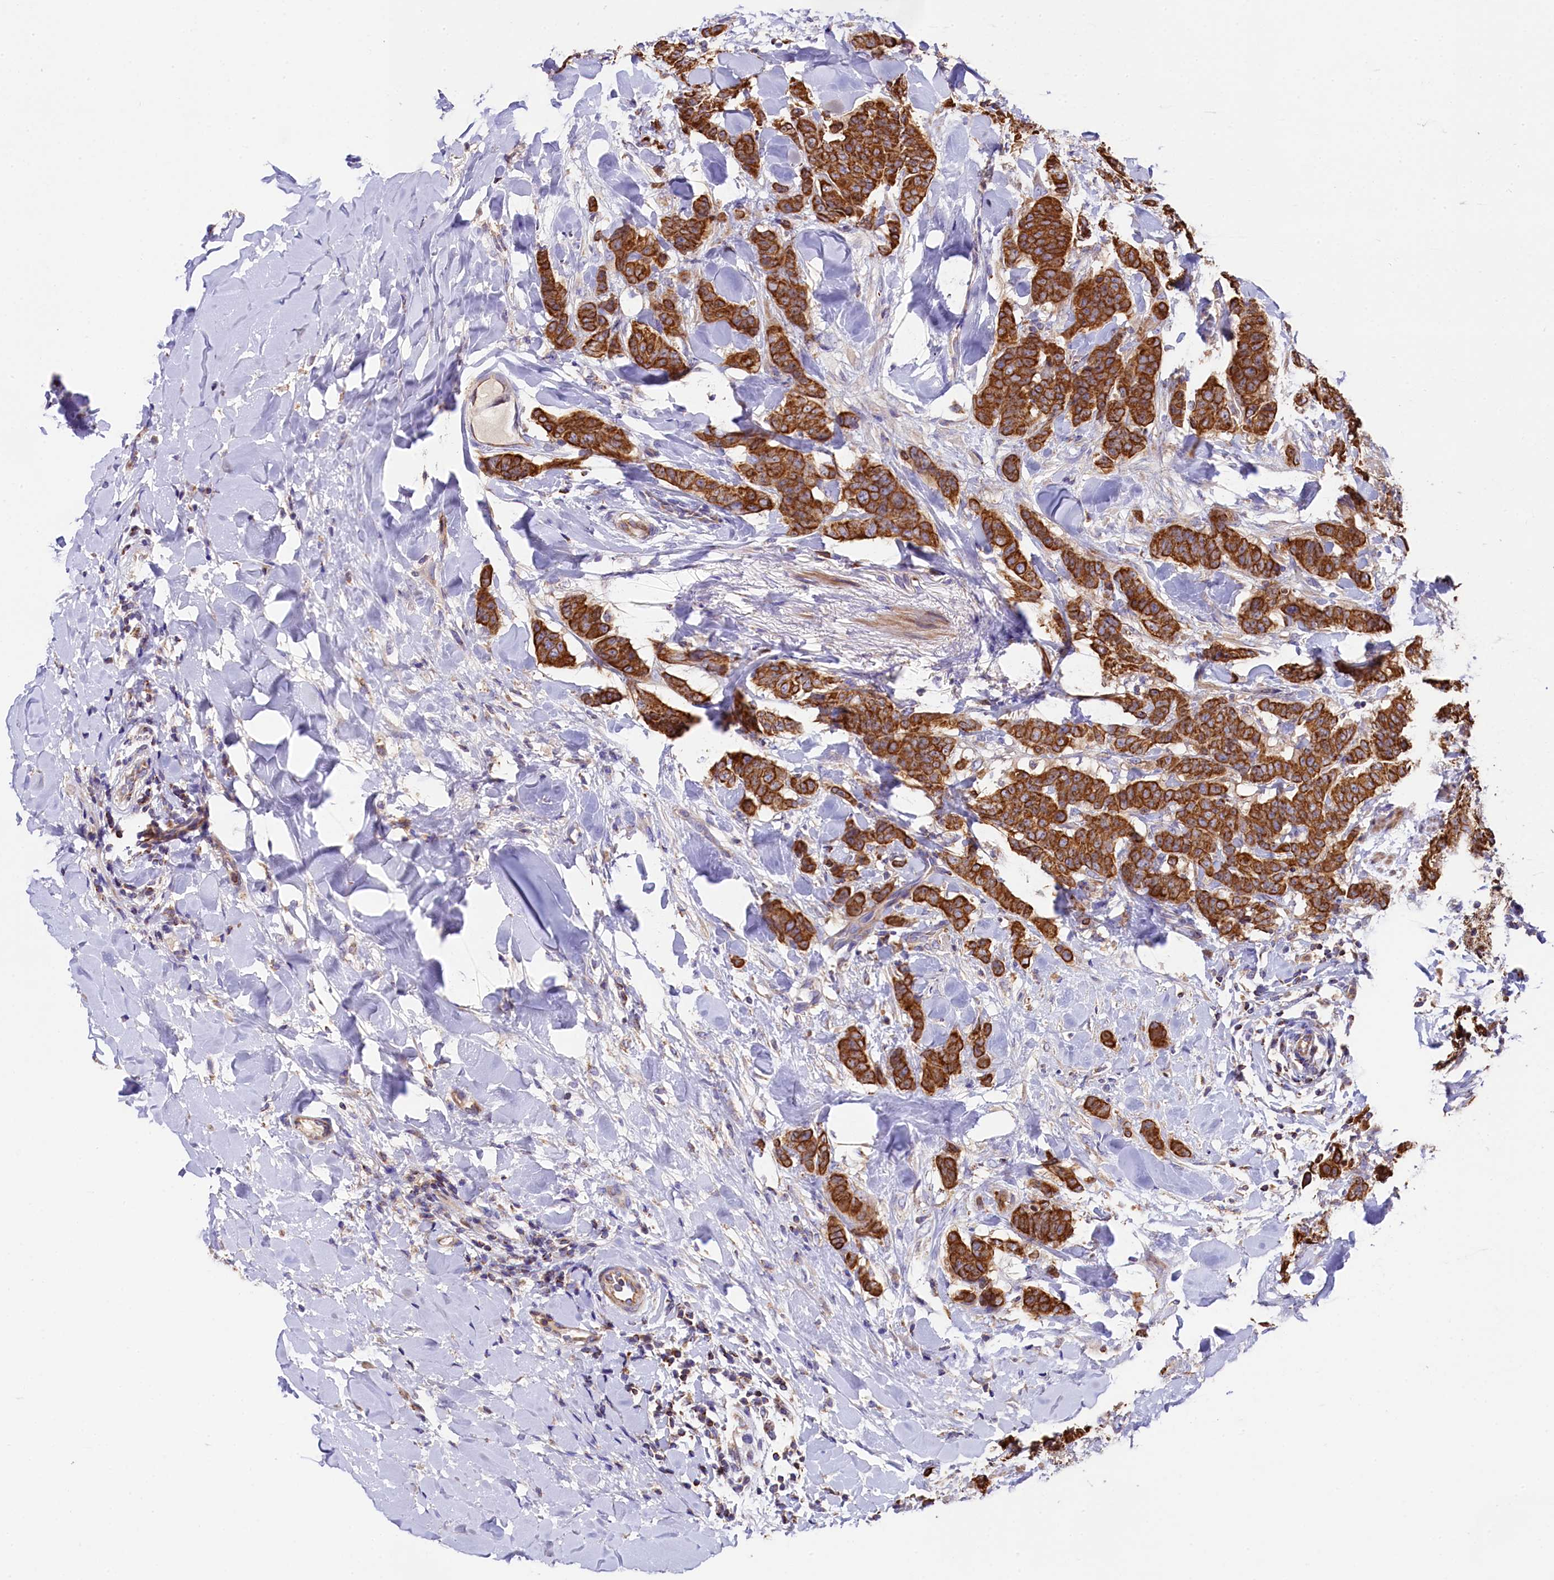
{"staining": {"intensity": "strong", "quantity": ">75%", "location": "cytoplasmic/membranous"}, "tissue": "breast cancer", "cell_type": "Tumor cells", "image_type": "cancer", "snomed": [{"axis": "morphology", "description": "Duct carcinoma"}, {"axis": "topography", "description": "Breast"}], "caption": "Intraductal carcinoma (breast) tissue displays strong cytoplasmic/membranous positivity in approximately >75% of tumor cells", "gene": "CLYBL", "patient": {"sex": "female", "age": 40}}